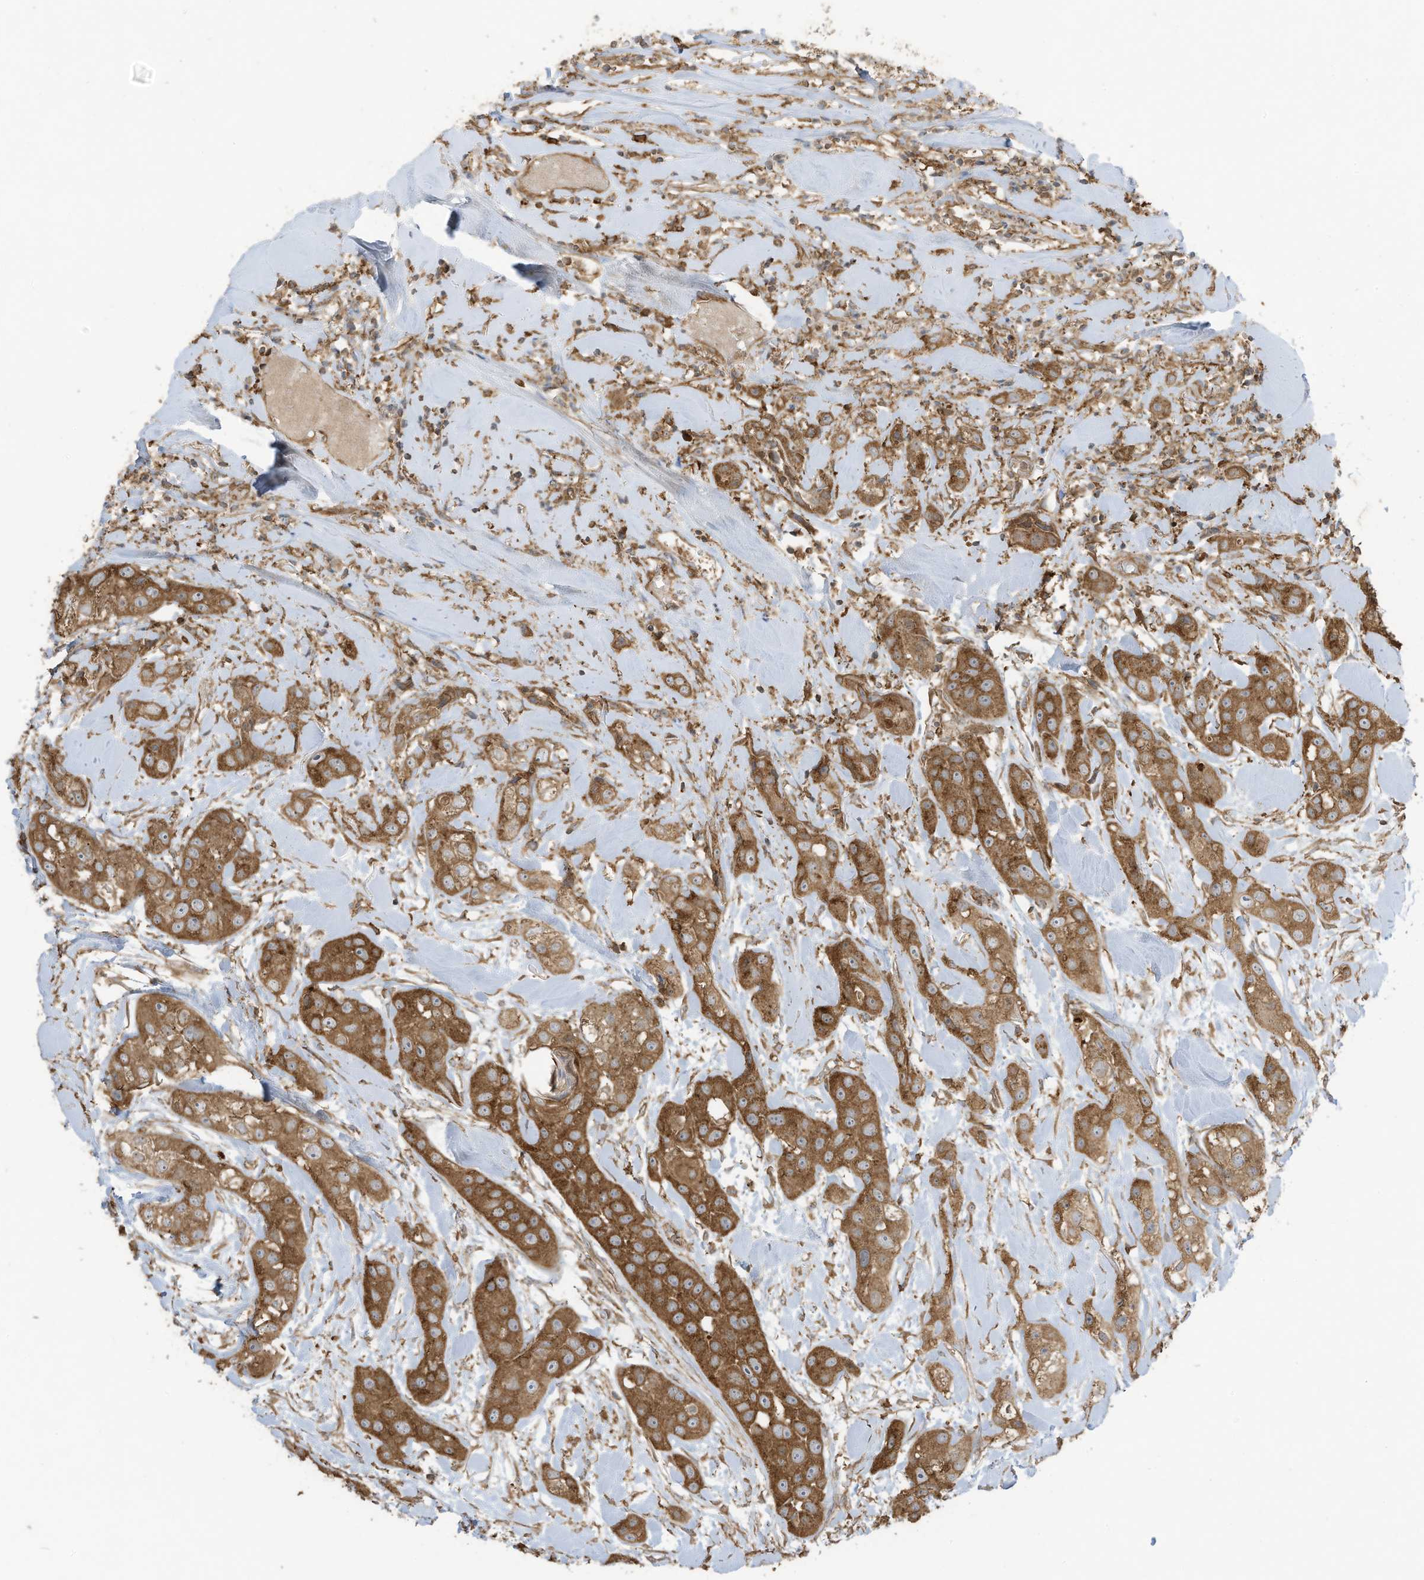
{"staining": {"intensity": "moderate", "quantity": ">75%", "location": "cytoplasmic/membranous"}, "tissue": "head and neck cancer", "cell_type": "Tumor cells", "image_type": "cancer", "snomed": [{"axis": "morphology", "description": "Normal tissue, NOS"}, {"axis": "morphology", "description": "Squamous cell carcinoma, NOS"}, {"axis": "topography", "description": "Skeletal muscle"}, {"axis": "topography", "description": "Head-Neck"}], "caption": "Protein expression analysis of human squamous cell carcinoma (head and neck) reveals moderate cytoplasmic/membranous positivity in about >75% of tumor cells.", "gene": "CGAS", "patient": {"sex": "male", "age": 51}}